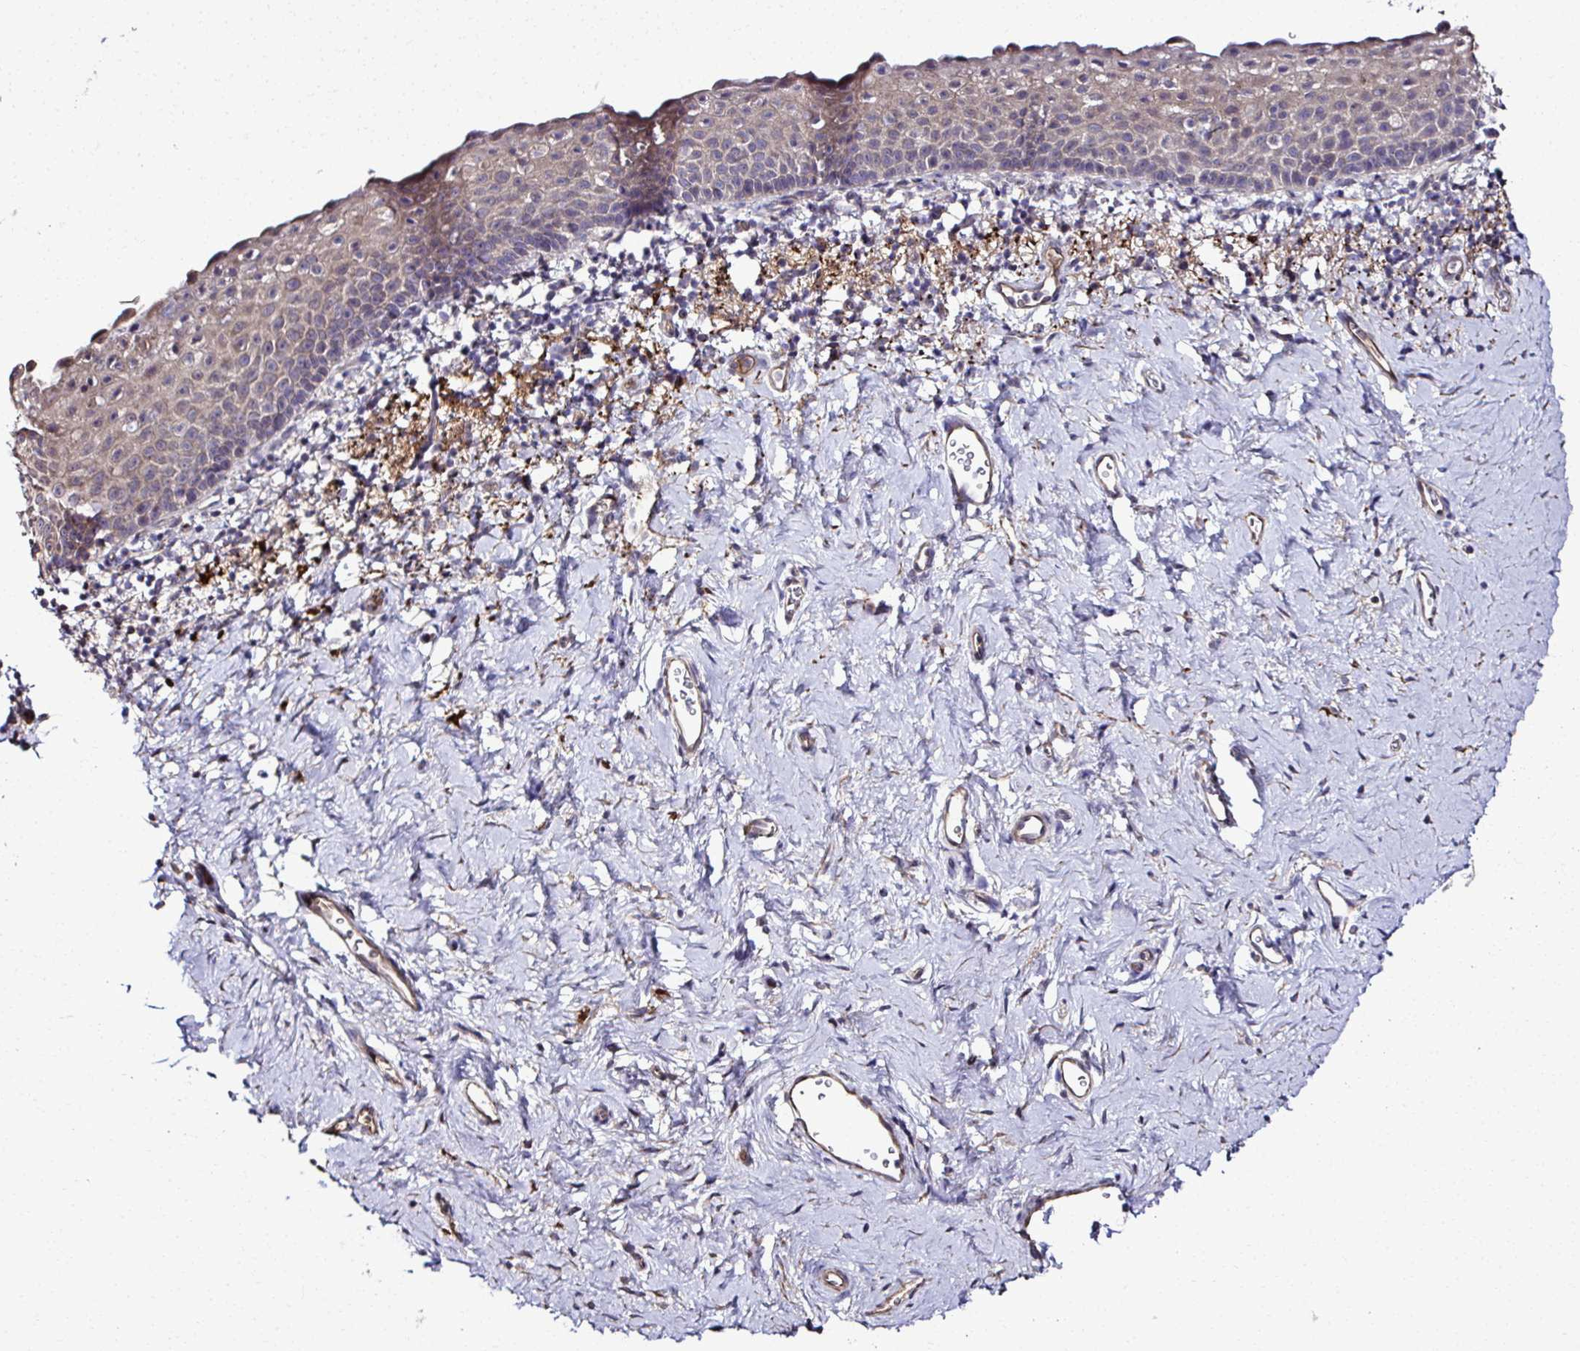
{"staining": {"intensity": "weak", "quantity": "<25%", "location": "cytoplasmic/membranous"}, "tissue": "vagina", "cell_type": "Squamous epithelial cells", "image_type": "normal", "snomed": [{"axis": "morphology", "description": "Normal tissue, NOS"}, {"axis": "topography", "description": "Vagina"}], "caption": "The histopathology image demonstrates no staining of squamous epithelial cells in normal vagina.", "gene": "CCDC85C", "patient": {"sex": "female", "age": 61}}